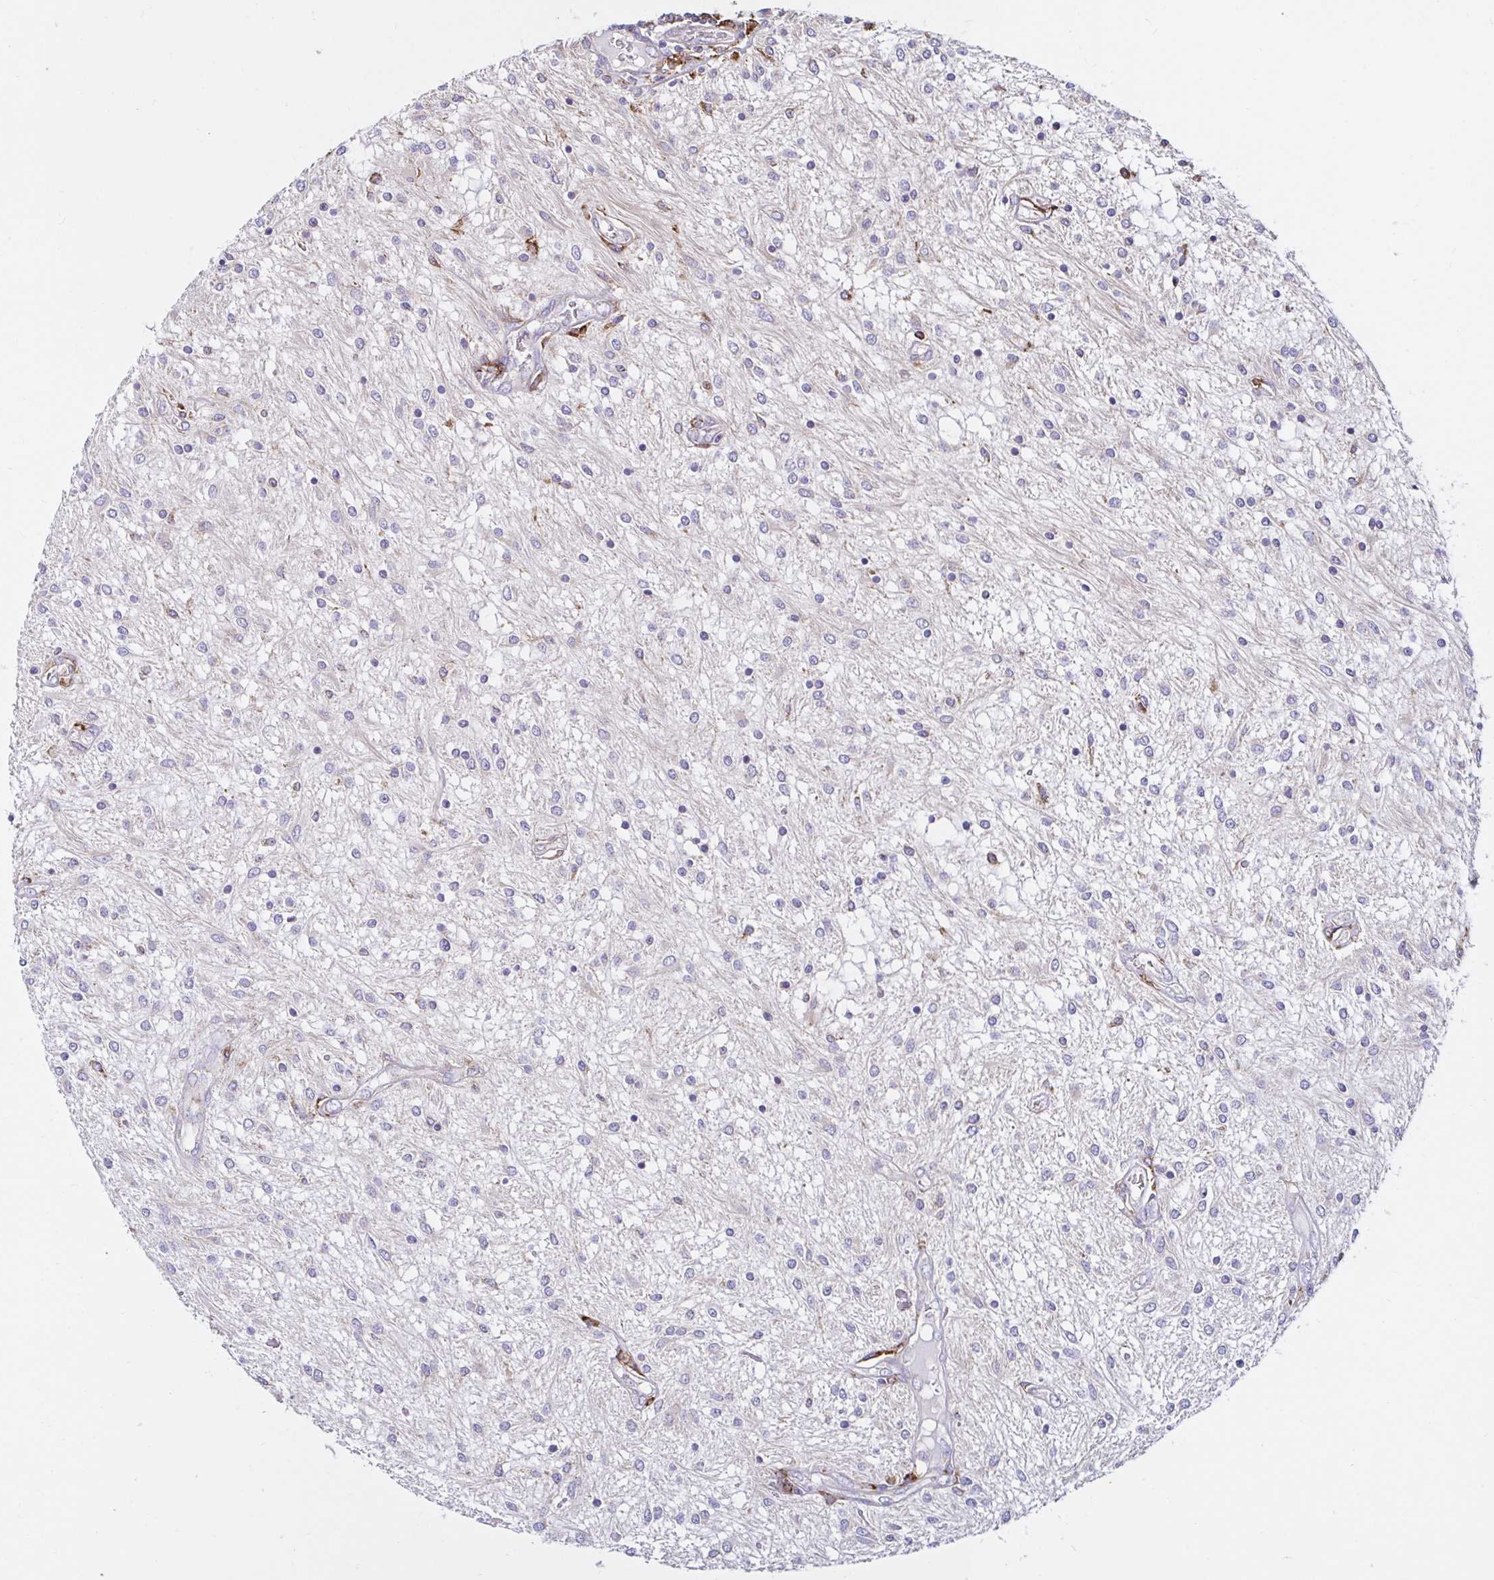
{"staining": {"intensity": "negative", "quantity": "none", "location": "none"}, "tissue": "glioma", "cell_type": "Tumor cells", "image_type": "cancer", "snomed": [{"axis": "morphology", "description": "Glioma, malignant, Low grade"}, {"axis": "topography", "description": "Cerebellum"}], "caption": "IHC photomicrograph of neoplastic tissue: malignant low-grade glioma stained with DAB (3,3'-diaminobenzidine) displays no significant protein positivity in tumor cells.", "gene": "MSR1", "patient": {"sex": "female", "age": 14}}